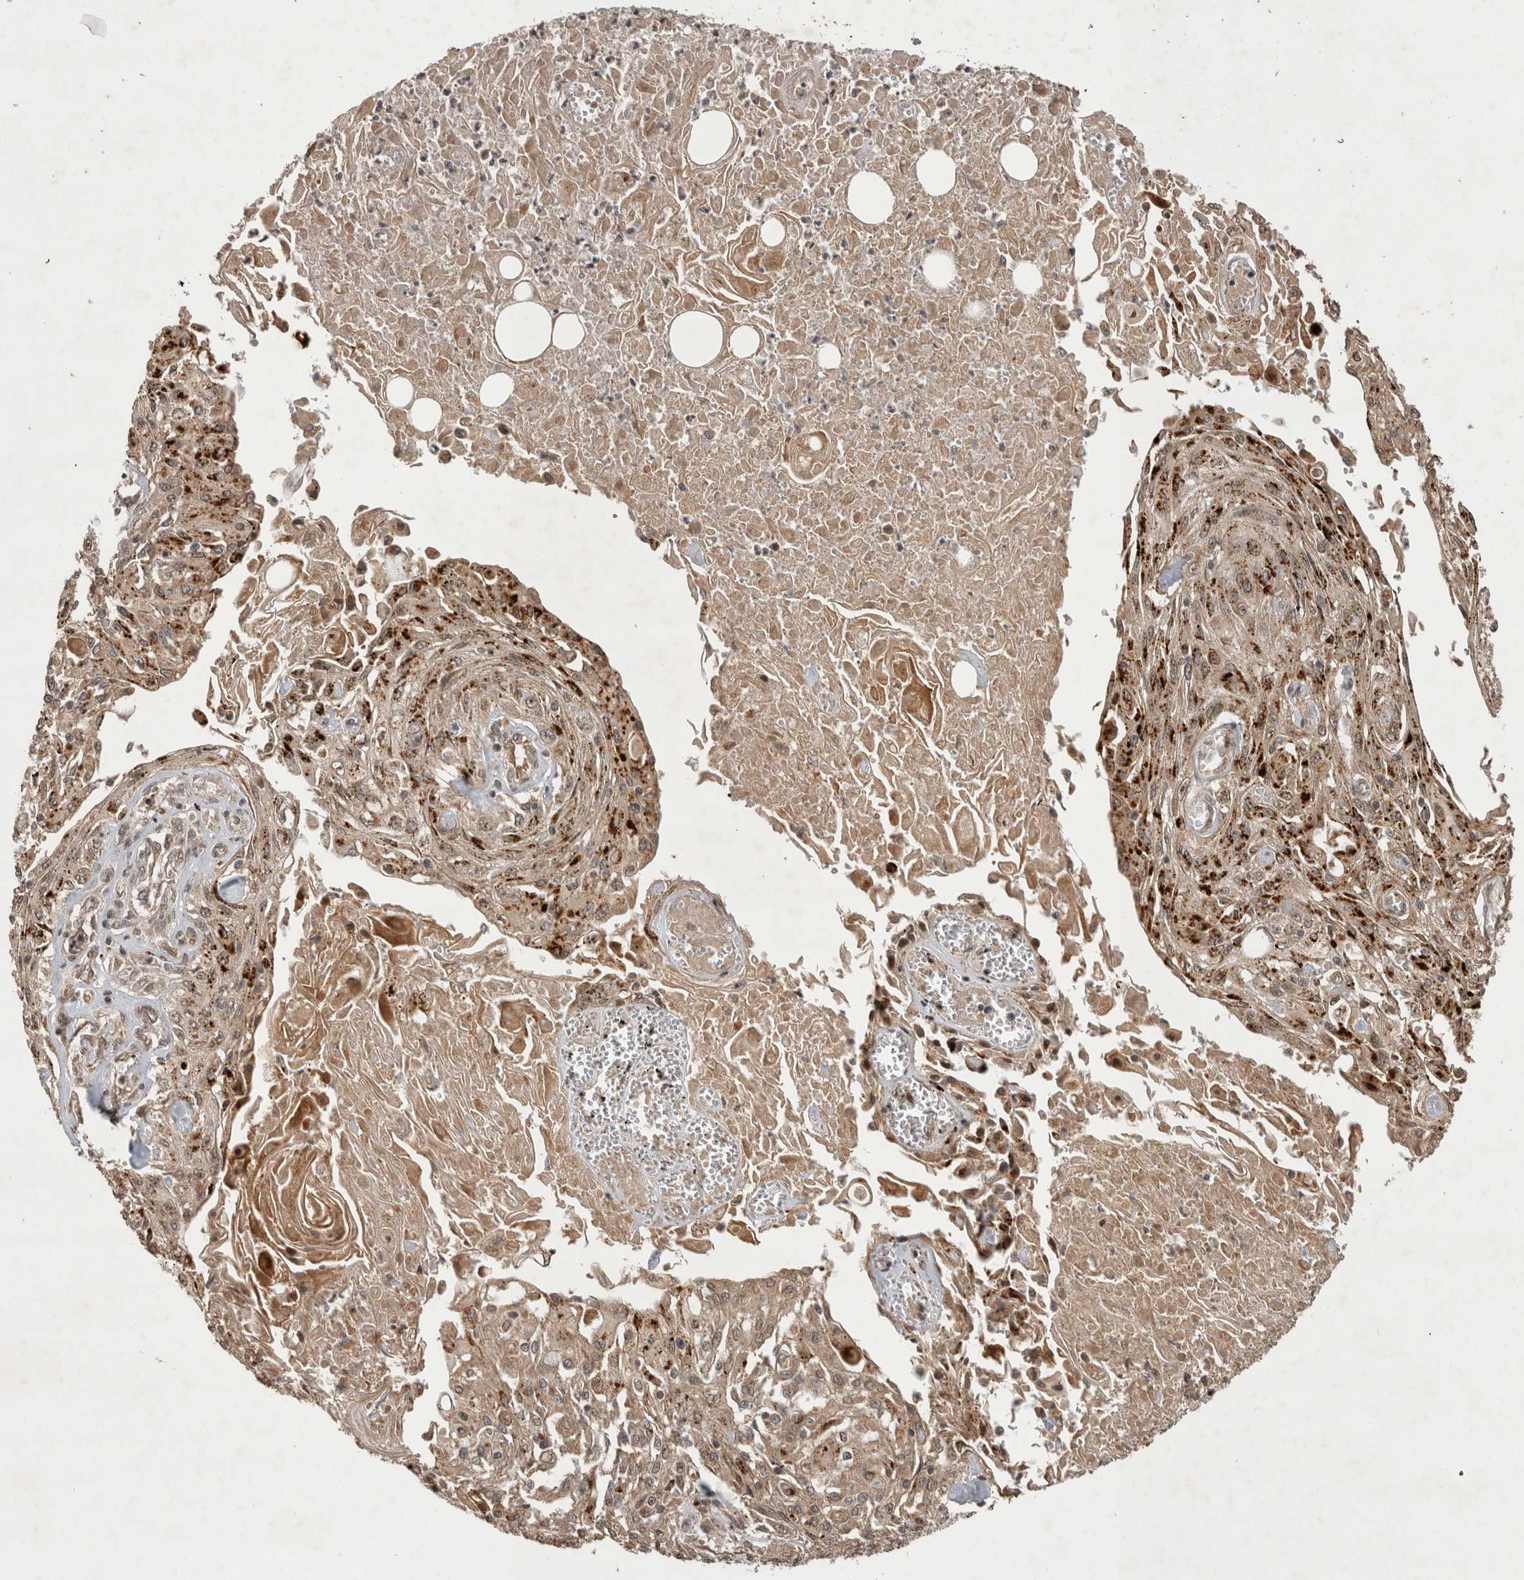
{"staining": {"intensity": "moderate", "quantity": ">75%", "location": "cytoplasmic/membranous"}, "tissue": "skin cancer", "cell_type": "Tumor cells", "image_type": "cancer", "snomed": [{"axis": "morphology", "description": "Squamous cell carcinoma, NOS"}, {"axis": "morphology", "description": "Squamous cell carcinoma, metastatic, NOS"}, {"axis": "topography", "description": "Skin"}, {"axis": "topography", "description": "Lymph node"}], "caption": "IHC histopathology image of human skin cancer (metastatic squamous cell carcinoma) stained for a protein (brown), which reveals medium levels of moderate cytoplasmic/membranous positivity in approximately >75% of tumor cells.", "gene": "PITPNC1", "patient": {"sex": "male", "age": 75}}